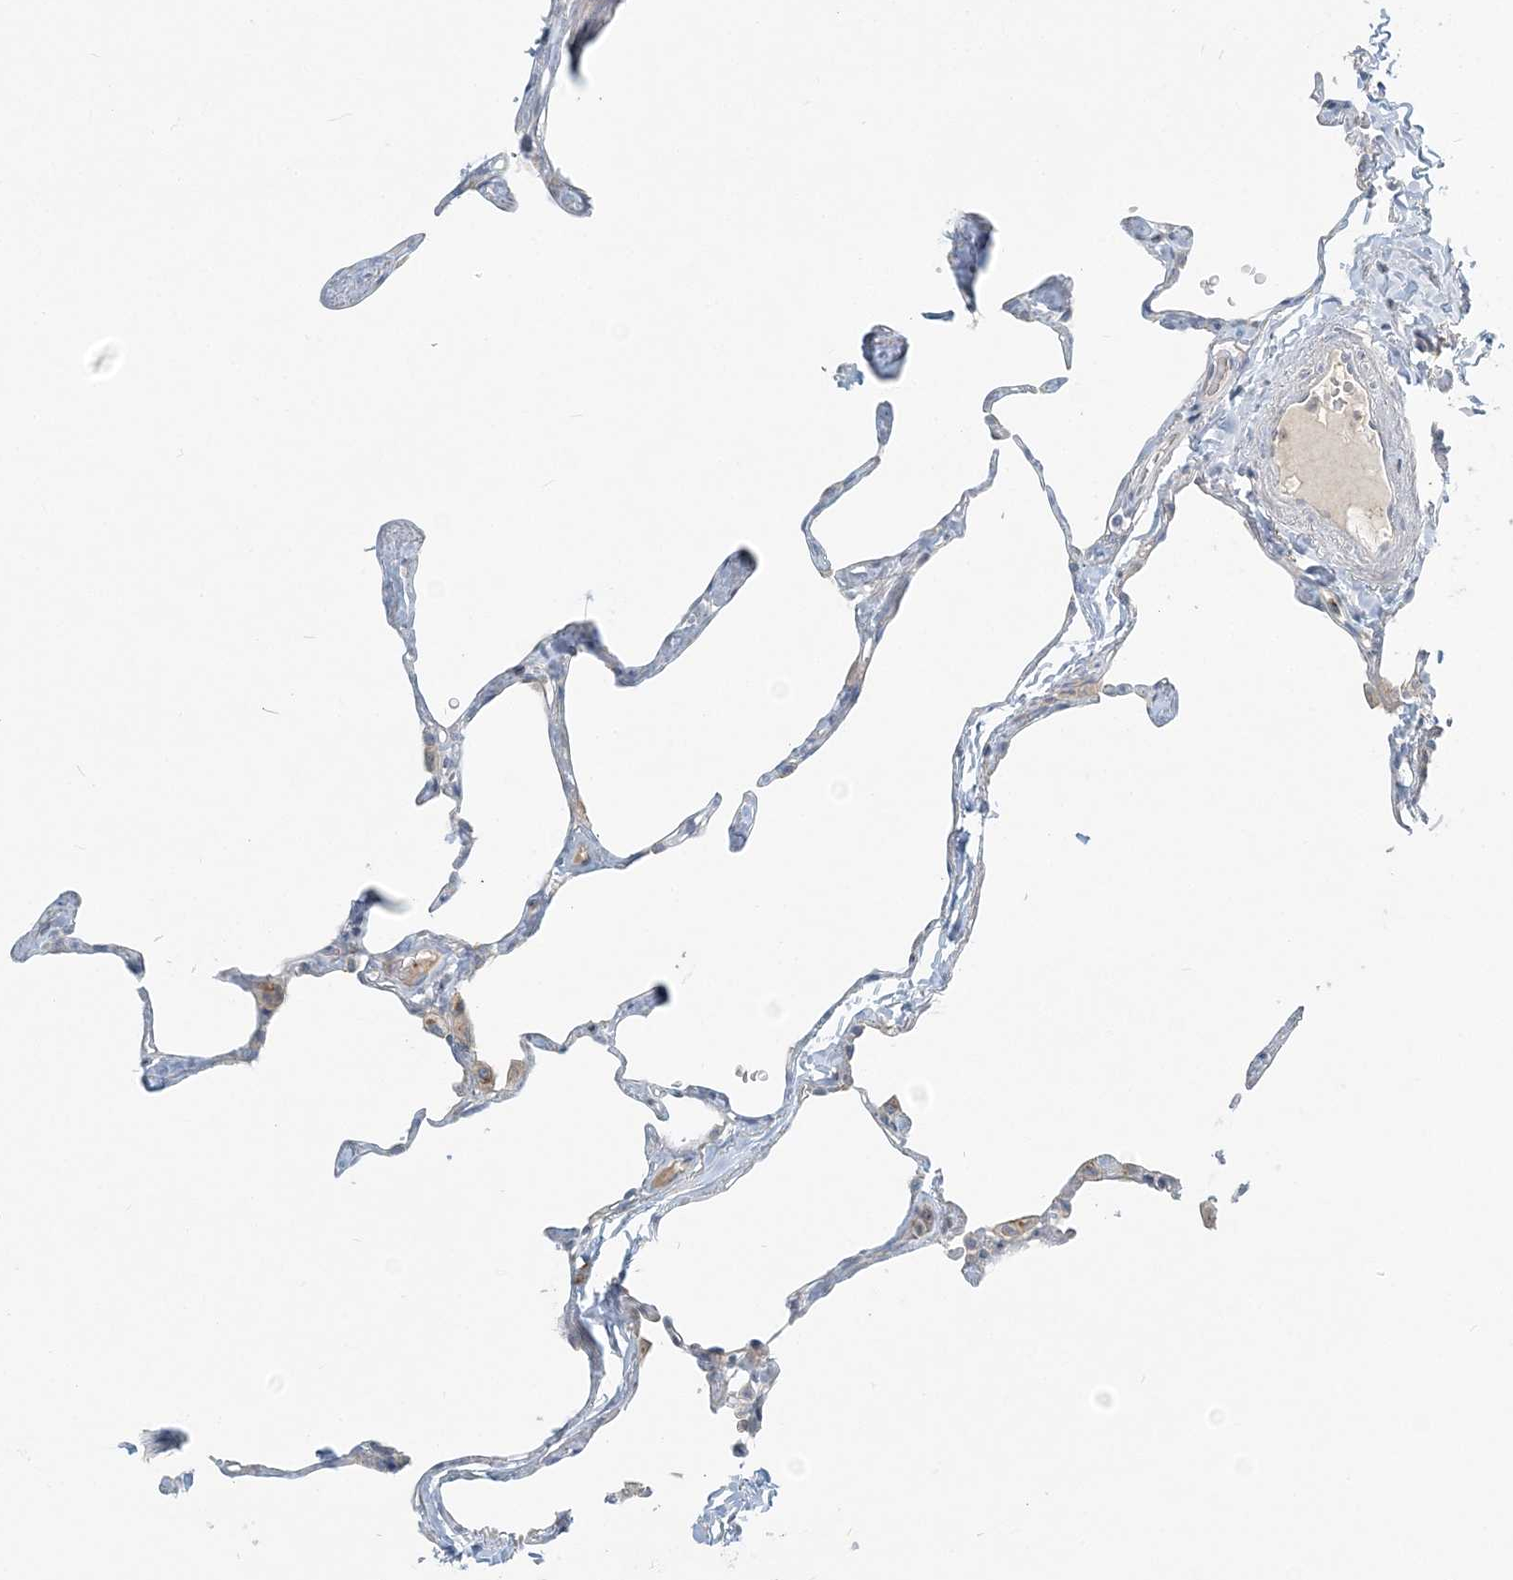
{"staining": {"intensity": "negative", "quantity": "none", "location": "none"}, "tissue": "lung", "cell_type": "Alveolar cells", "image_type": "normal", "snomed": [{"axis": "morphology", "description": "Normal tissue, NOS"}, {"axis": "topography", "description": "Lung"}], "caption": "This is a photomicrograph of immunohistochemistry (IHC) staining of unremarkable lung, which shows no positivity in alveolar cells. (Brightfield microscopy of DAB (3,3'-diaminobenzidine) immunohistochemistry at high magnification).", "gene": "NAA11", "patient": {"sex": "male", "age": 65}}